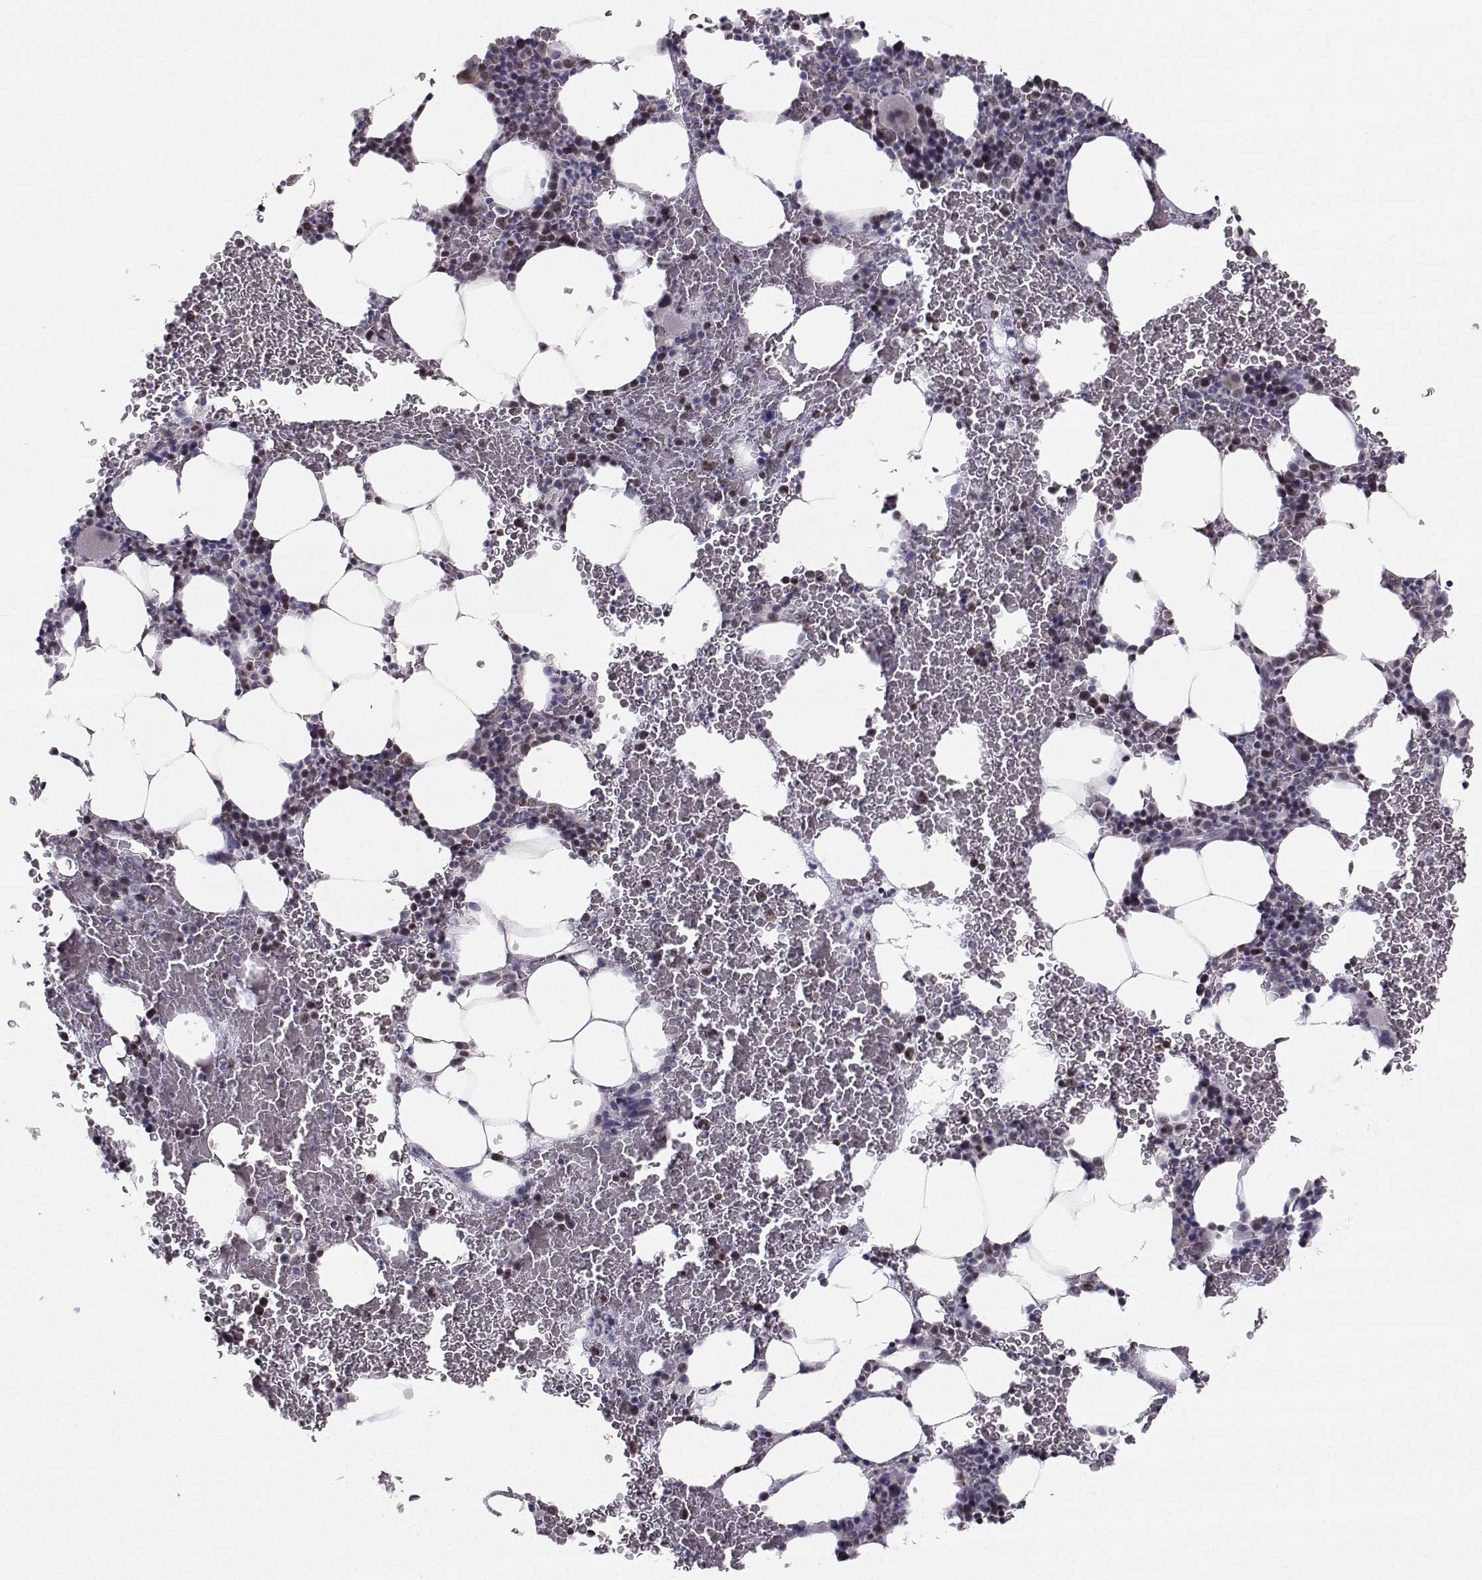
{"staining": {"intensity": "strong", "quantity": "<25%", "location": "nuclear"}, "tissue": "bone marrow", "cell_type": "Hematopoietic cells", "image_type": "normal", "snomed": [{"axis": "morphology", "description": "Normal tissue, NOS"}, {"axis": "topography", "description": "Bone marrow"}], "caption": "Strong nuclear protein staining is identified in approximately <25% of hematopoietic cells in bone marrow. The staining was performed using DAB, with brown indicating positive protein expression. Nuclei are stained blue with hematoxylin.", "gene": "LRP8", "patient": {"sex": "male", "age": 64}}